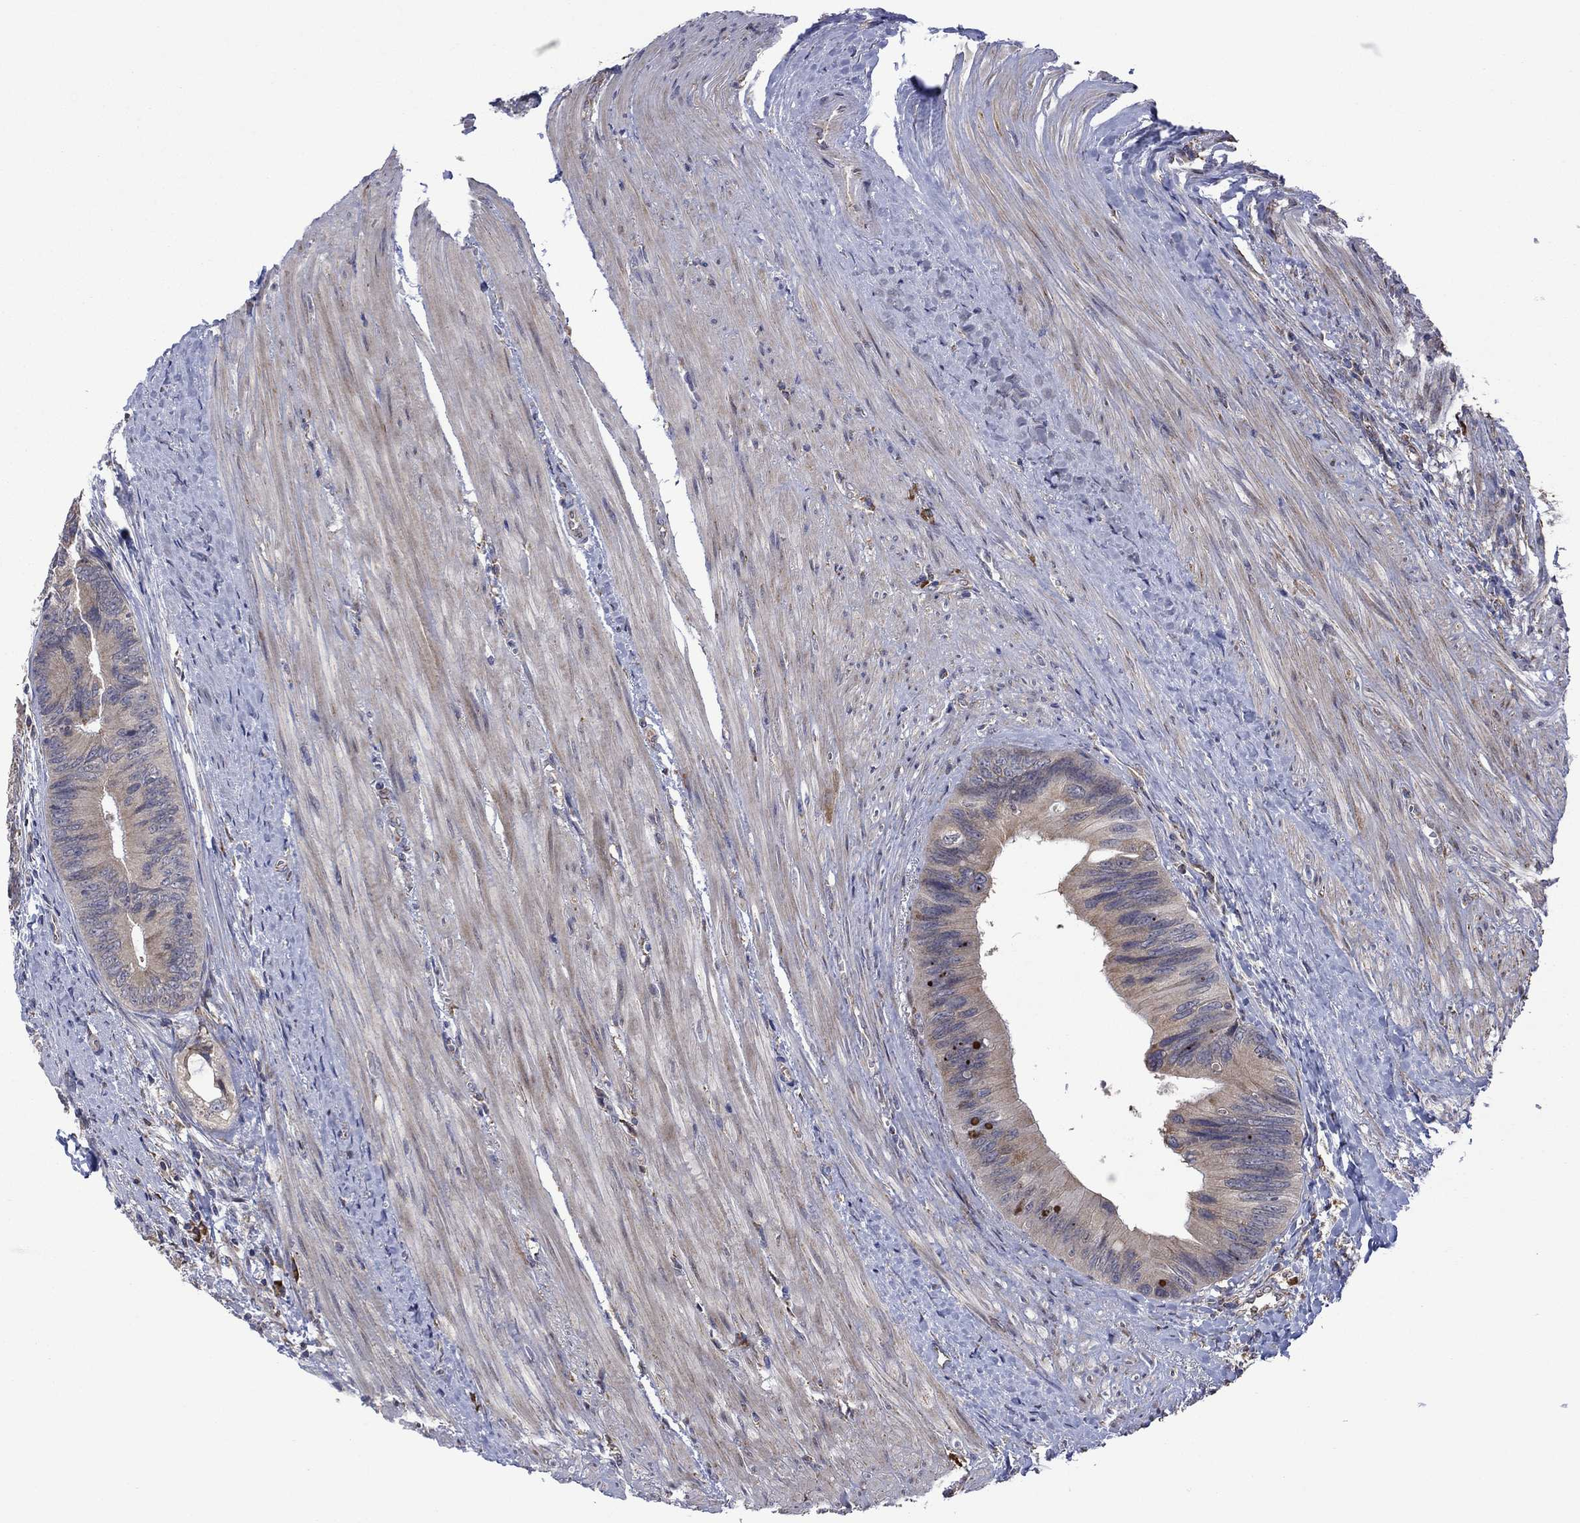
{"staining": {"intensity": "moderate", "quantity": "<25%", "location": "cytoplasmic/membranous"}, "tissue": "colorectal cancer", "cell_type": "Tumor cells", "image_type": "cancer", "snomed": [{"axis": "morphology", "description": "Normal tissue, NOS"}, {"axis": "morphology", "description": "Adenocarcinoma, NOS"}, {"axis": "topography", "description": "Colon"}], "caption": "A high-resolution image shows IHC staining of colorectal cancer (adenocarcinoma), which displays moderate cytoplasmic/membranous positivity in approximately <25% of tumor cells. (brown staining indicates protein expression, while blue staining denotes nuclei).", "gene": "FURIN", "patient": {"sex": "male", "age": 65}}